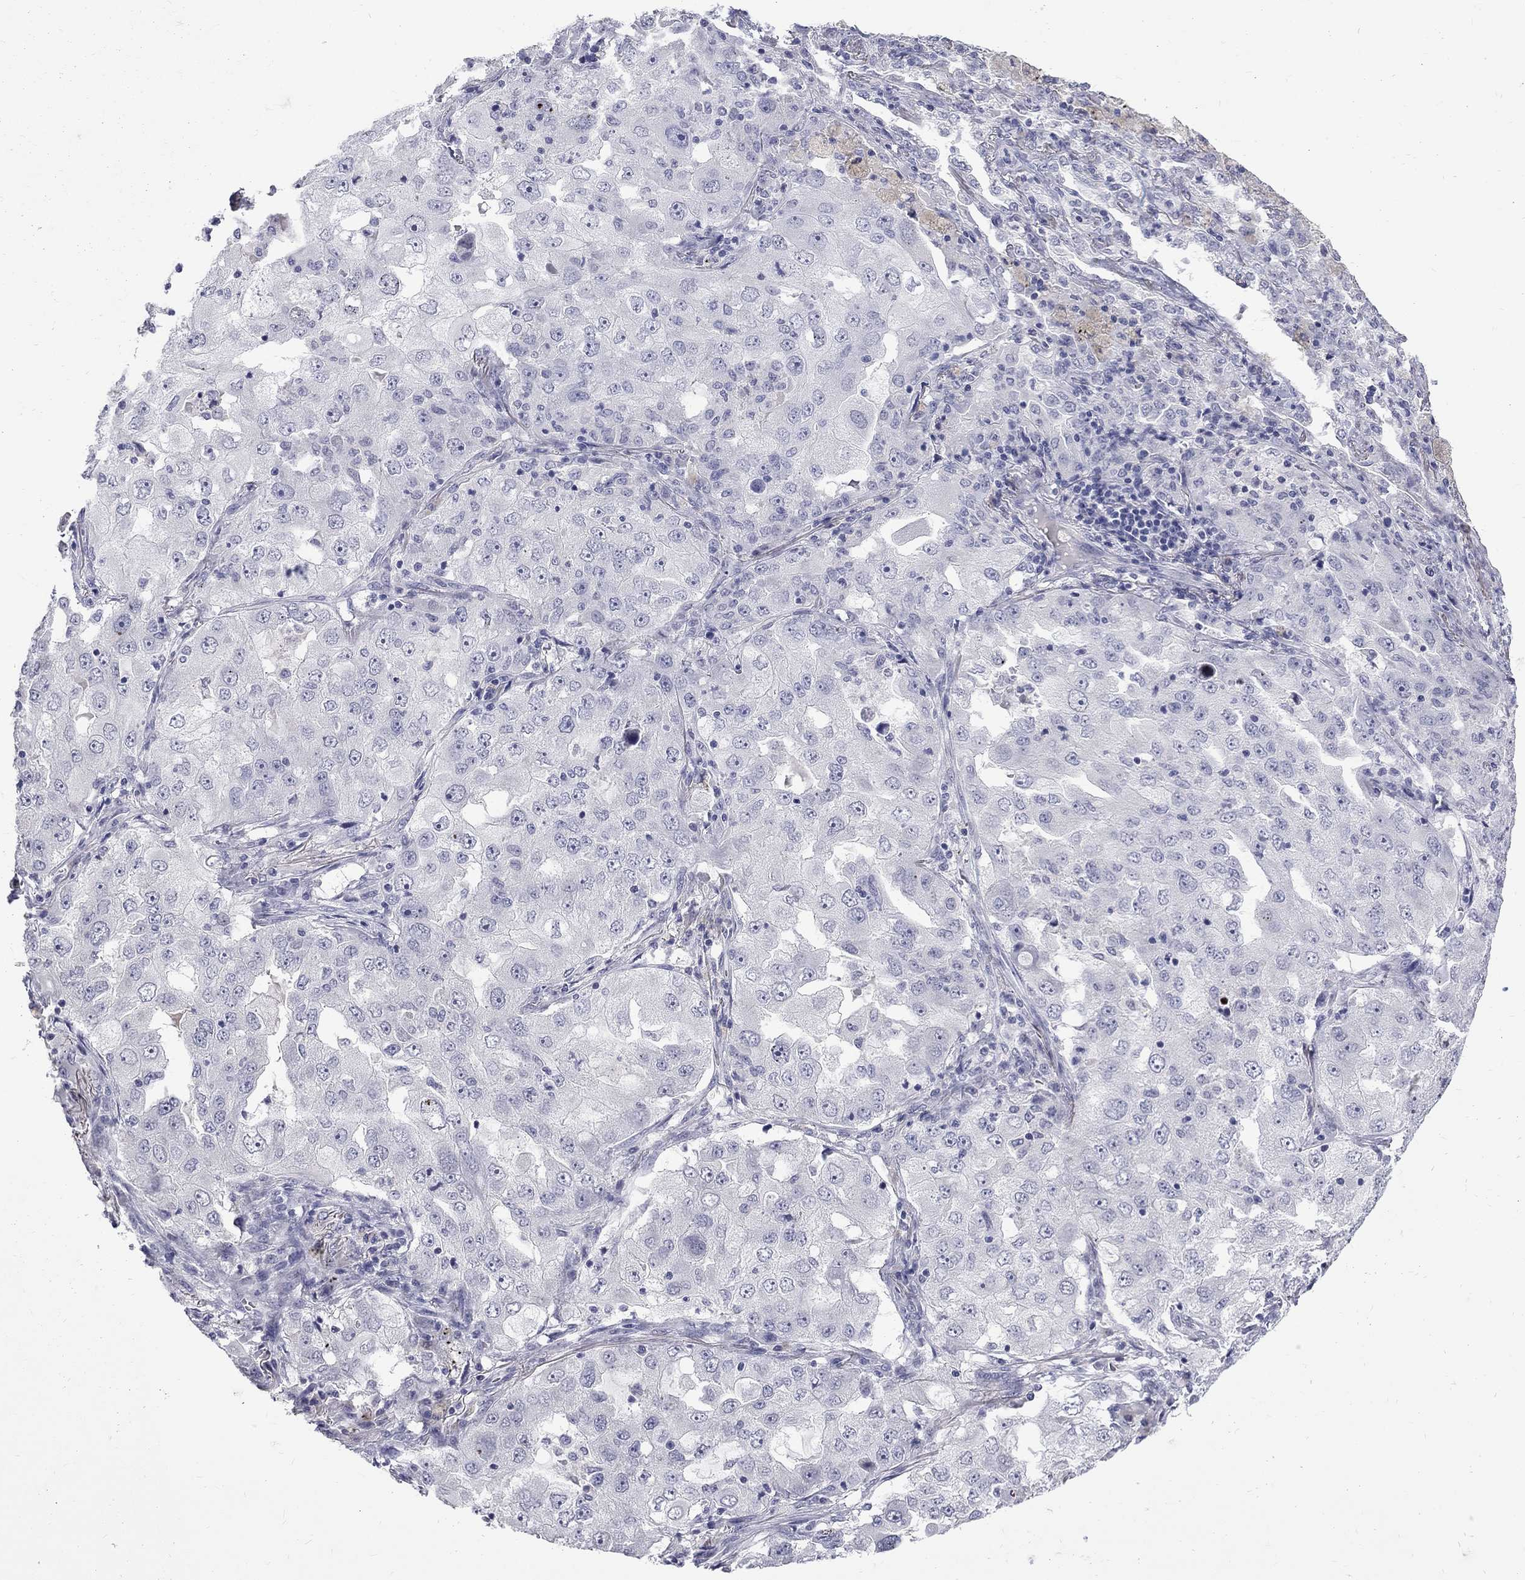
{"staining": {"intensity": "negative", "quantity": "none", "location": "none"}, "tissue": "lung cancer", "cell_type": "Tumor cells", "image_type": "cancer", "snomed": [{"axis": "morphology", "description": "Adenocarcinoma, NOS"}, {"axis": "topography", "description": "Lung"}], "caption": "This histopathology image is of adenocarcinoma (lung) stained with IHC to label a protein in brown with the nuclei are counter-stained blue. There is no expression in tumor cells. (Stains: DAB IHC with hematoxylin counter stain, Microscopy: brightfield microscopy at high magnification).", "gene": "CTNND2", "patient": {"sex": "female", "age": 61}}